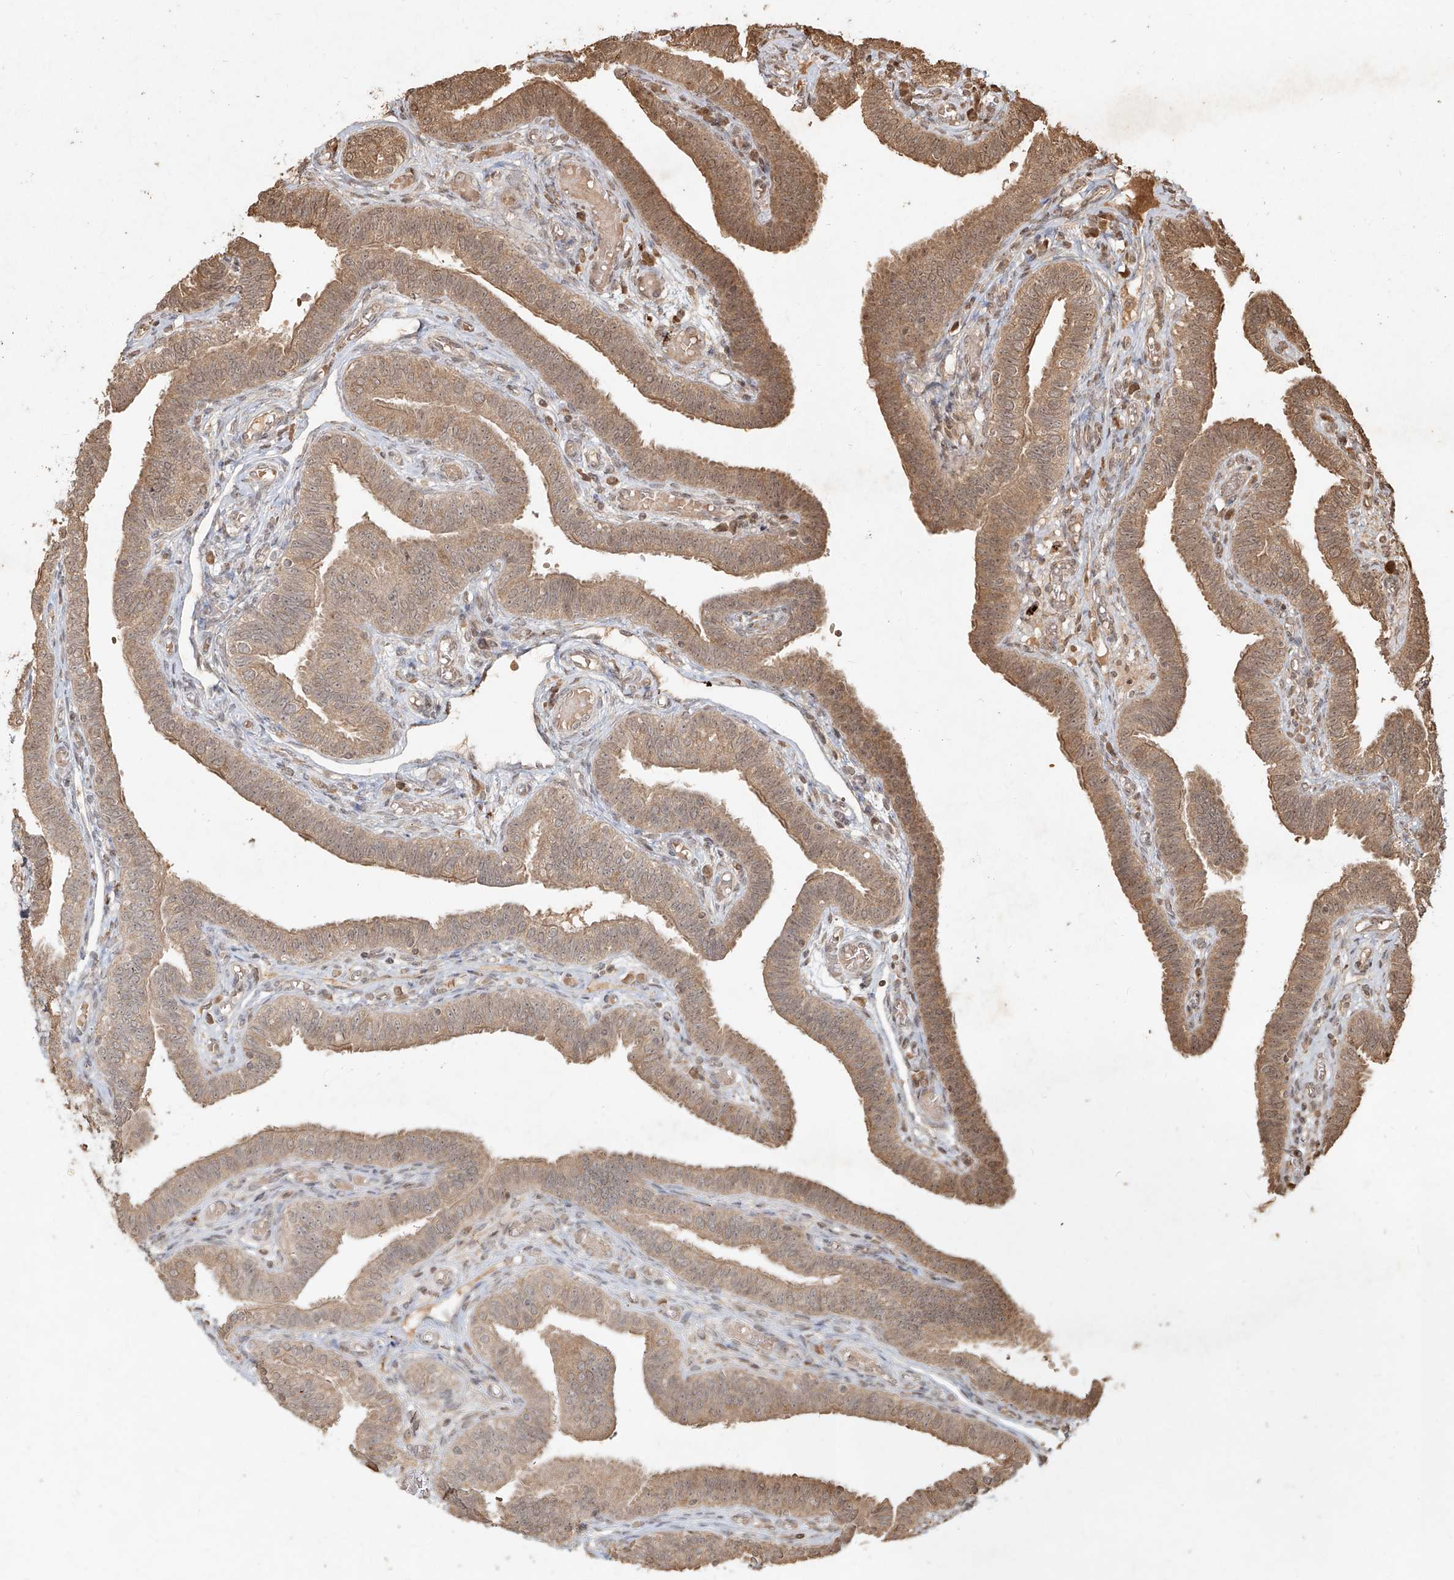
{"staining": {"intensity": "moderate", "quantity": ">75%", "location": "cytoplasmic/membranous,nuclear"}, "tissue": "fallopian tube", "cell_type": "Glandular cells", "image_type": "normal", "snomed": [{"axis": "morphology", "description": "Normal tissue, NOS"}, {"axis": "topography", "description": "Fallopian tube"}], "caption": "The image exhibits staining of benign fallopian tube, revealing moderate cytoplasmic/membranous,nuclear protein staining (brown color) within glandular cells. The staining was performed using DAB, with brown indicating positive protein expression. Nuclei are stained blue with hematoxylin.", "gene": "UBE2K", "patient": {"sex": "female", "age": 39}}